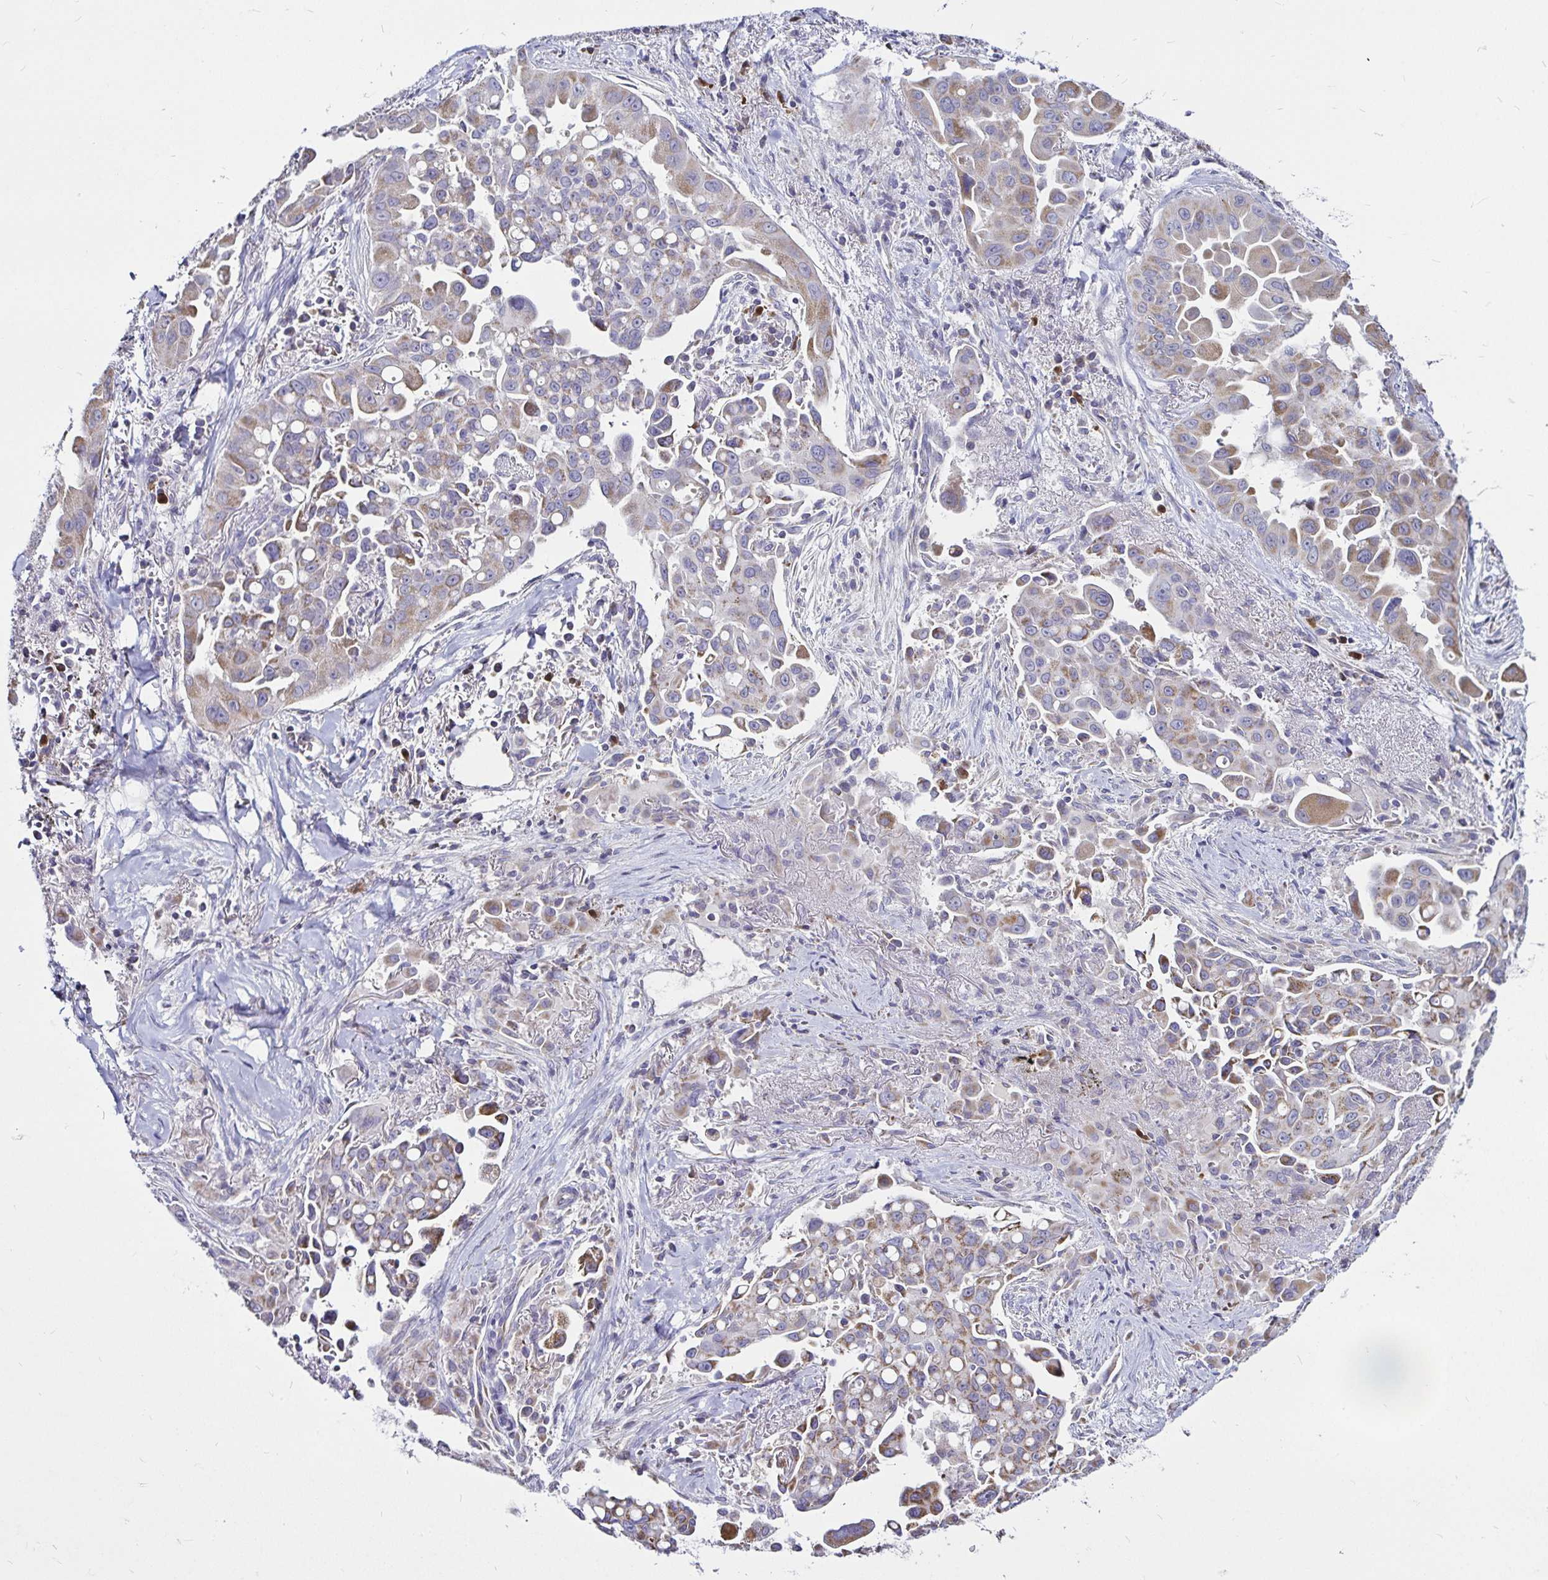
{"staining": {"intensity": "weak", "quantity": "25%-75%", "location": "cytoplasmic/membranous"}, "tissue": "lung cancer", "cell_type": "Tumor cells", "image_type": "cancer", "snomed": [{"axis": "morphology", "description": "Adenocarcinoma, NOS"}, {"axis": "topography", "description": "Lung"}], "caption": "Immunohistochemical staining of lung cancer reveals low levels of weak cytoplasmic/membranous positivity in approximately 25%-75% of tumor cells.", "gene": "PGAM2", "patient": {"sex": "male", "age": 68}}